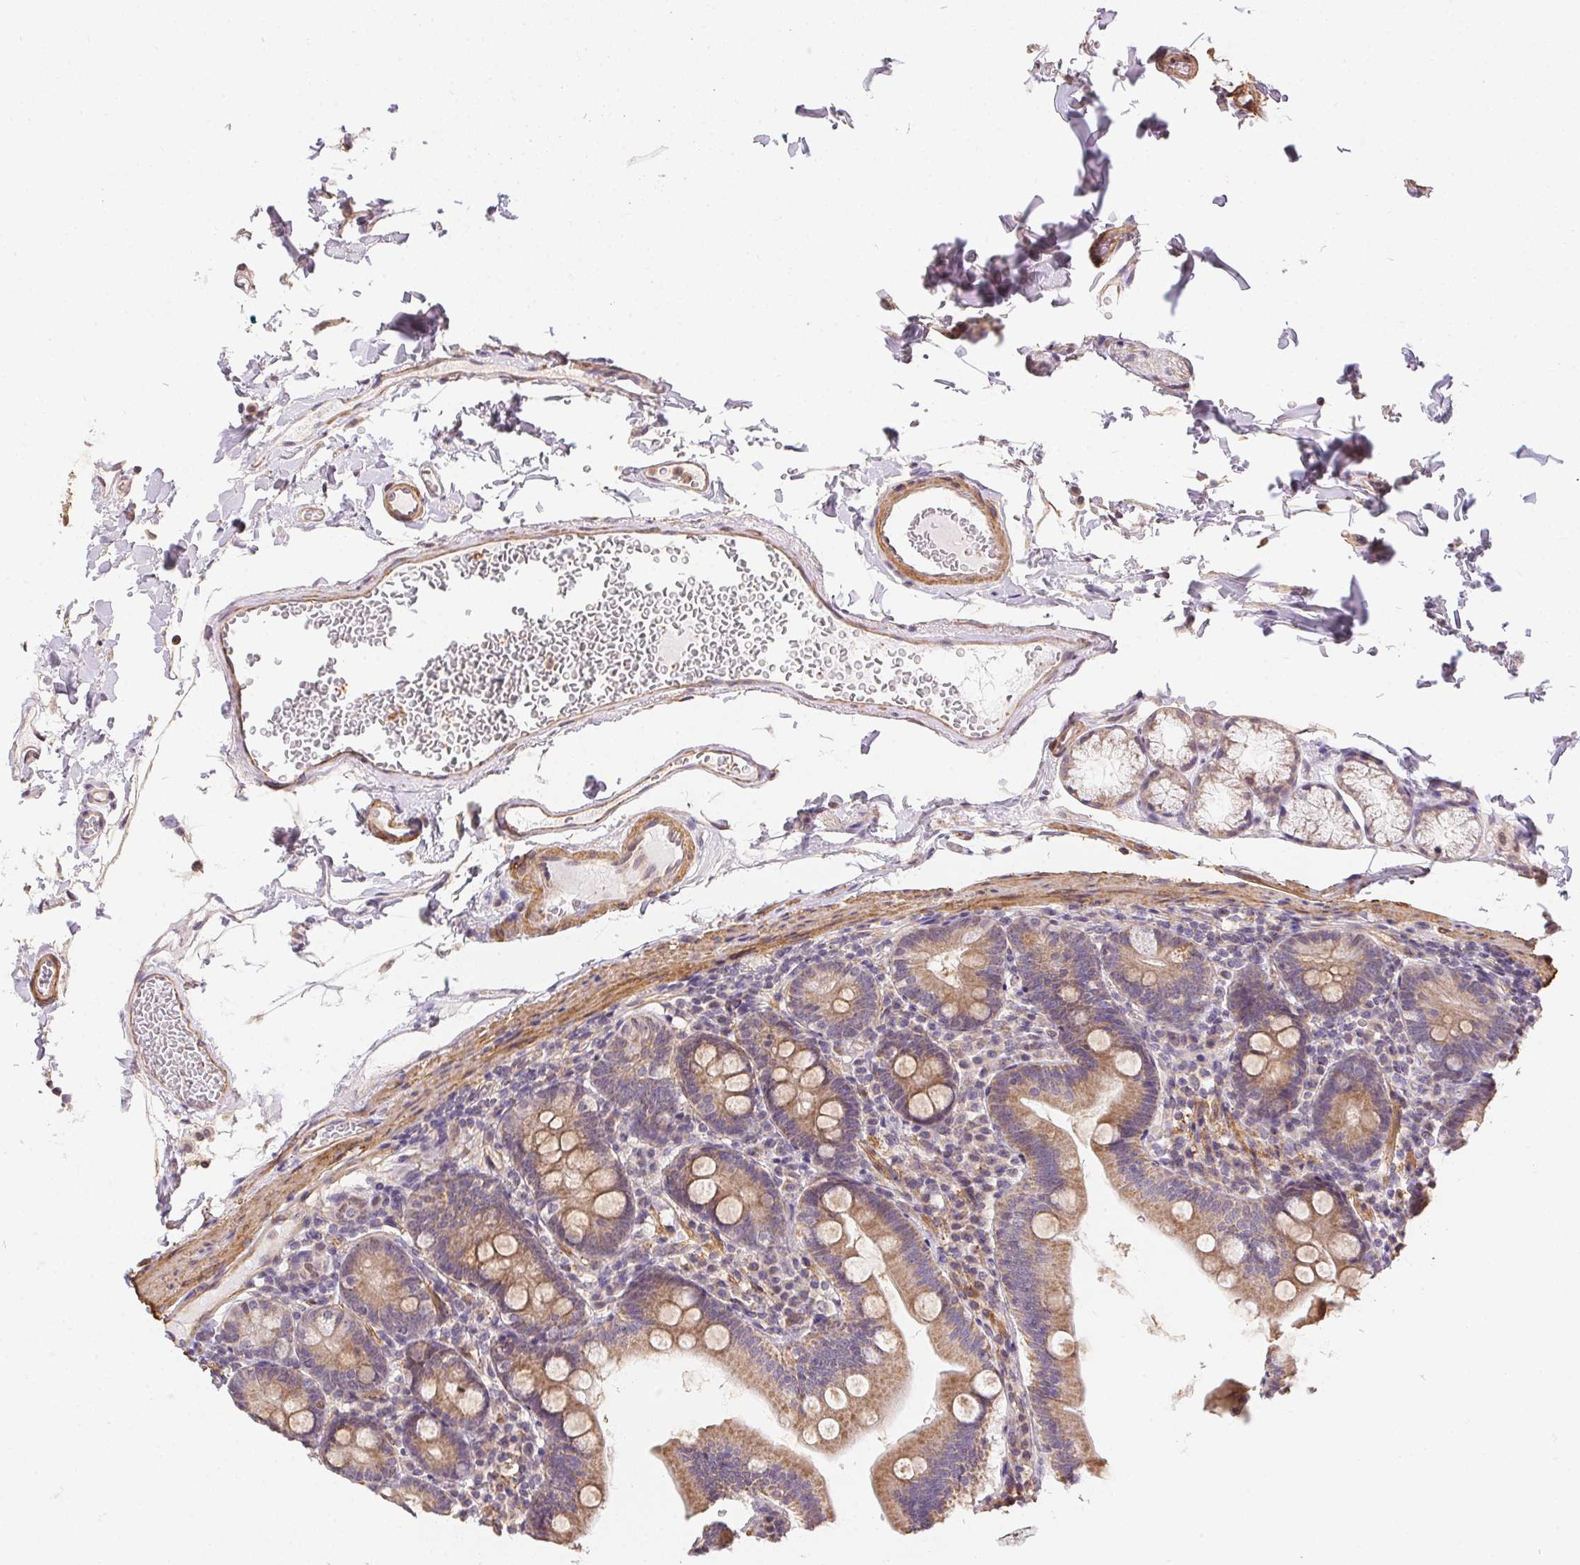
{"staining": {"intensity": "moderate", "quantity": ">75%", "location": "cytoplasmic/membranous"}, "tissue": "duodenum", "cell_type": "Glandular cells", "image_type": "normal", "snomed": [{"axis": "morphology", "description": "Normal tissue, NOS"}, {"axis": "topography", "description": "Duodenum"}], "caption": "The micrograph shows a brown stain indicating the presence of a protein in the cytoplasmic/membranous of glandular cells in duodenum.", "gene": "REV3L", "patient": {"sex": "female", "age": 67}}